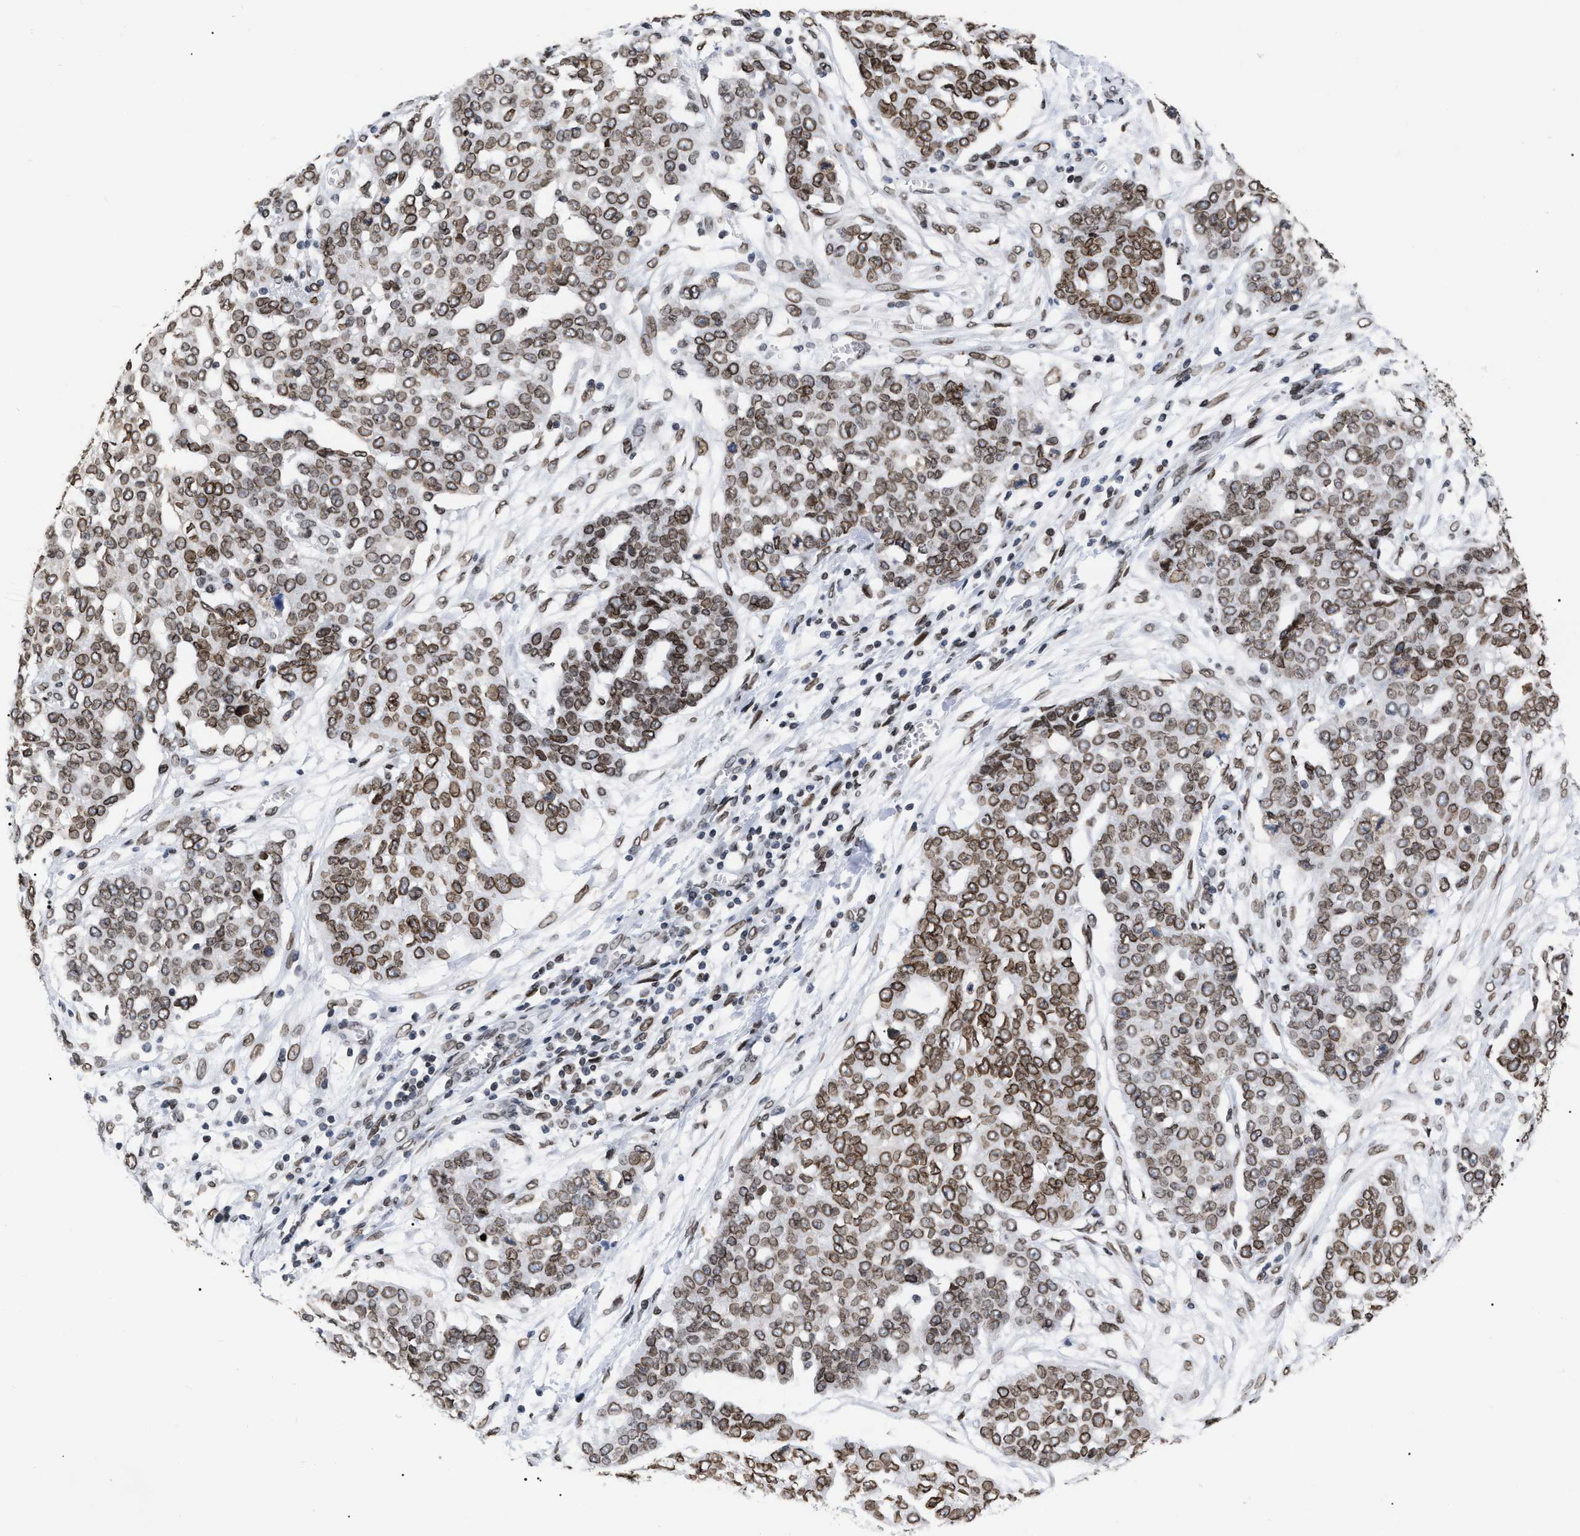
{"staining": {"intensity": "moderate", "quantity": ">75%", "location": "cytoplasmic/membranous,nuclear"}, "tissue": "ovarian cancer", "cell_type": "Tumor cells", "image_type": "cancer", "snomed": [{"axis": "morphology", "description": "Cystadenocarcinoma, serous, NOS"}, {"axis": "topography", "description": "Soft tissue"}, {"axis": "topography", "description": "Ovary"}], "caption": "A micrograph of serous cystadenocarcinoma (ovarian) stained for a protein displays moderate cytoplasmic/membranous and nuclear brown staining in tumor cells.", "gene": "TPR", "patient": {"sex": "female", "age": 57}}